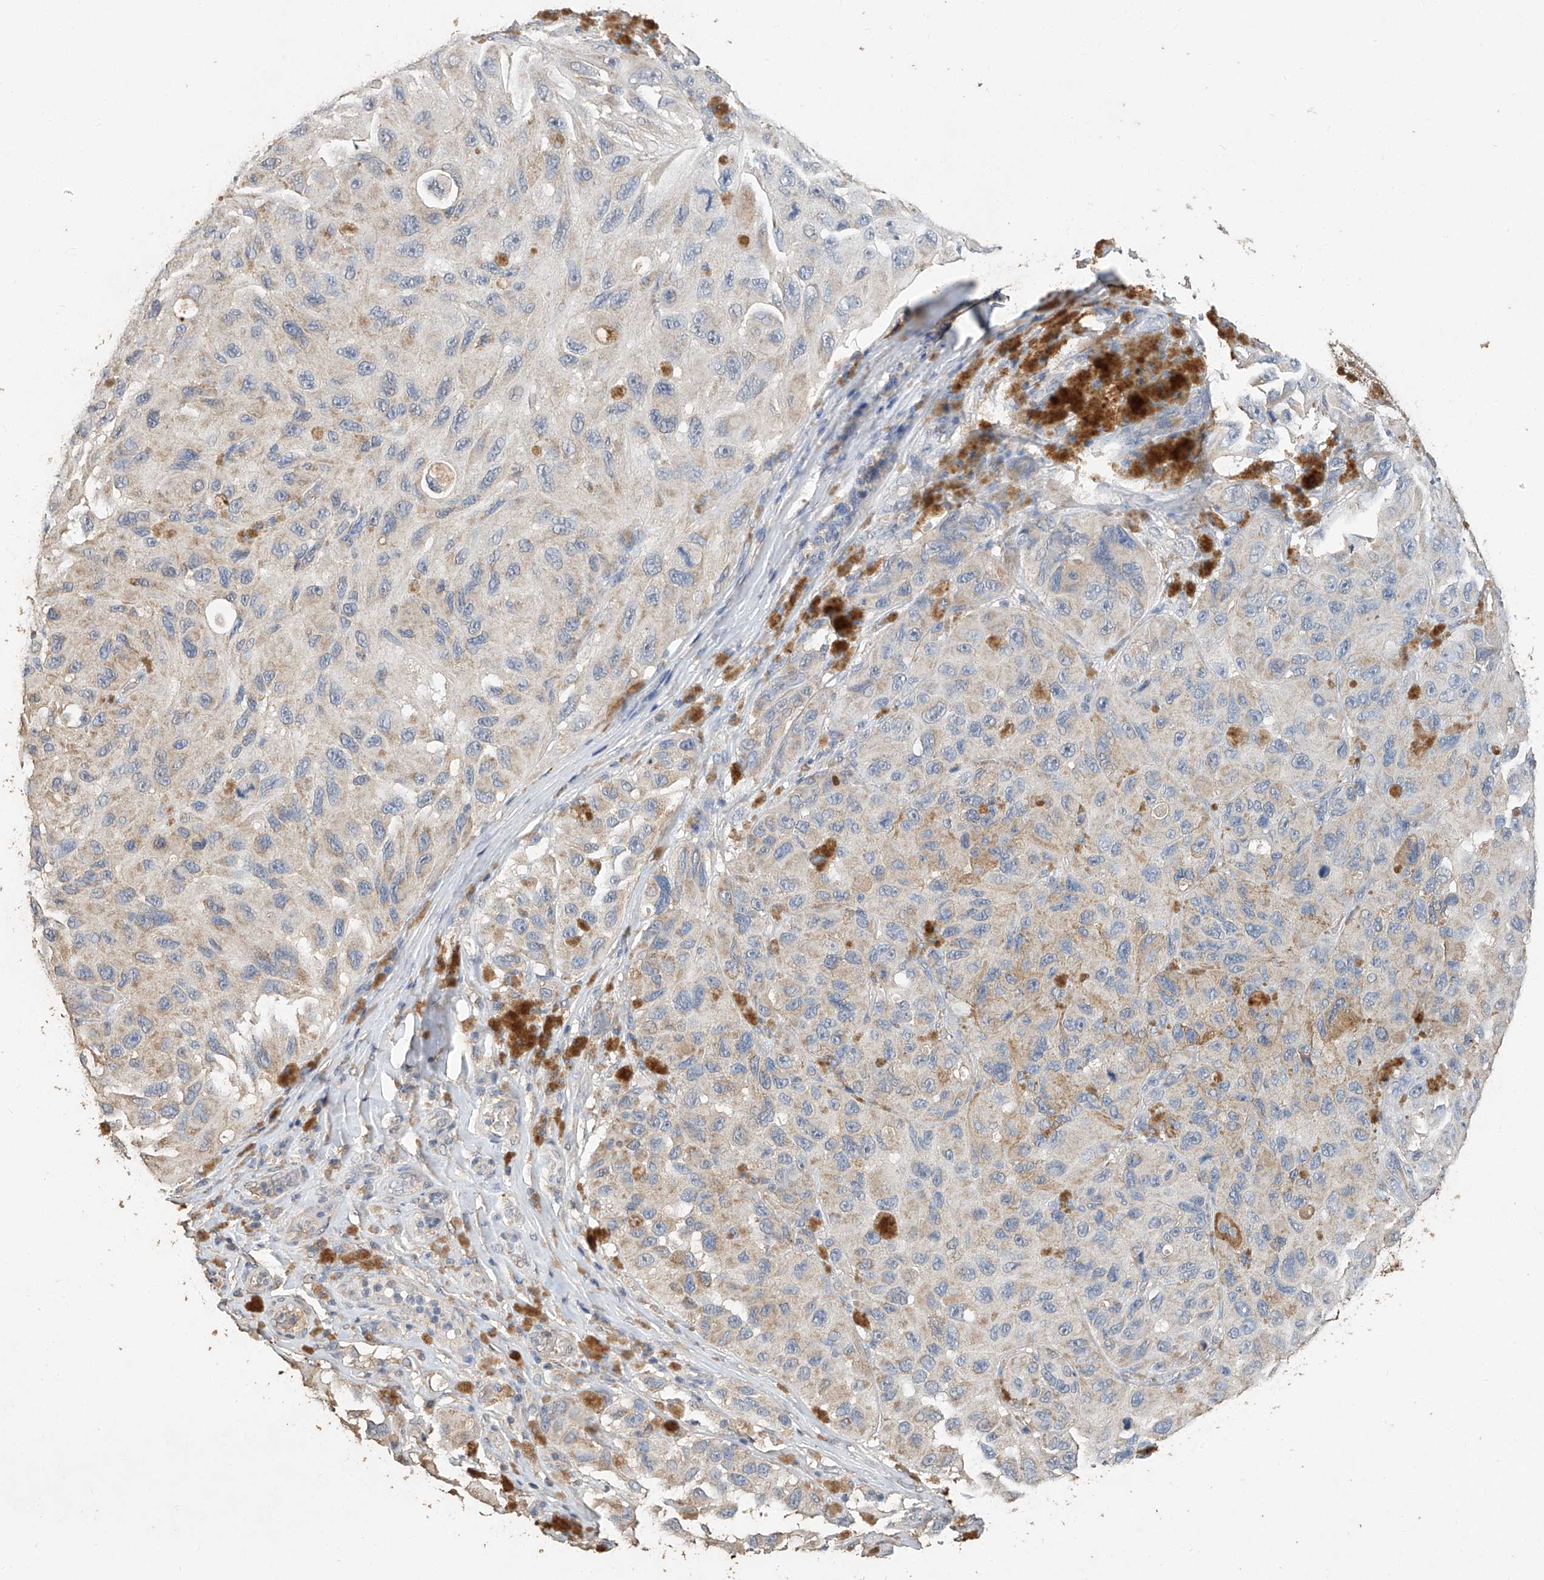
{"staining": {"intensity": "weak", "quantity": "<25%", "location": "cytoplasmic/membranous"}, "tissue": "melanoma", "cell_type": "Tumor cells", "image_type": "cancer", "snomed": [{"axis": "morphology", "description": "Malignant melanoma, NOS"}, {"axis": "topography", "description": "Skin"}], "caption": "Immunohistochemical staining of human malignant melanoma exhibits no significant positivity in tumor cells.", "gene": "CERS4", "patient": {"sex": "female", "age": 73}}